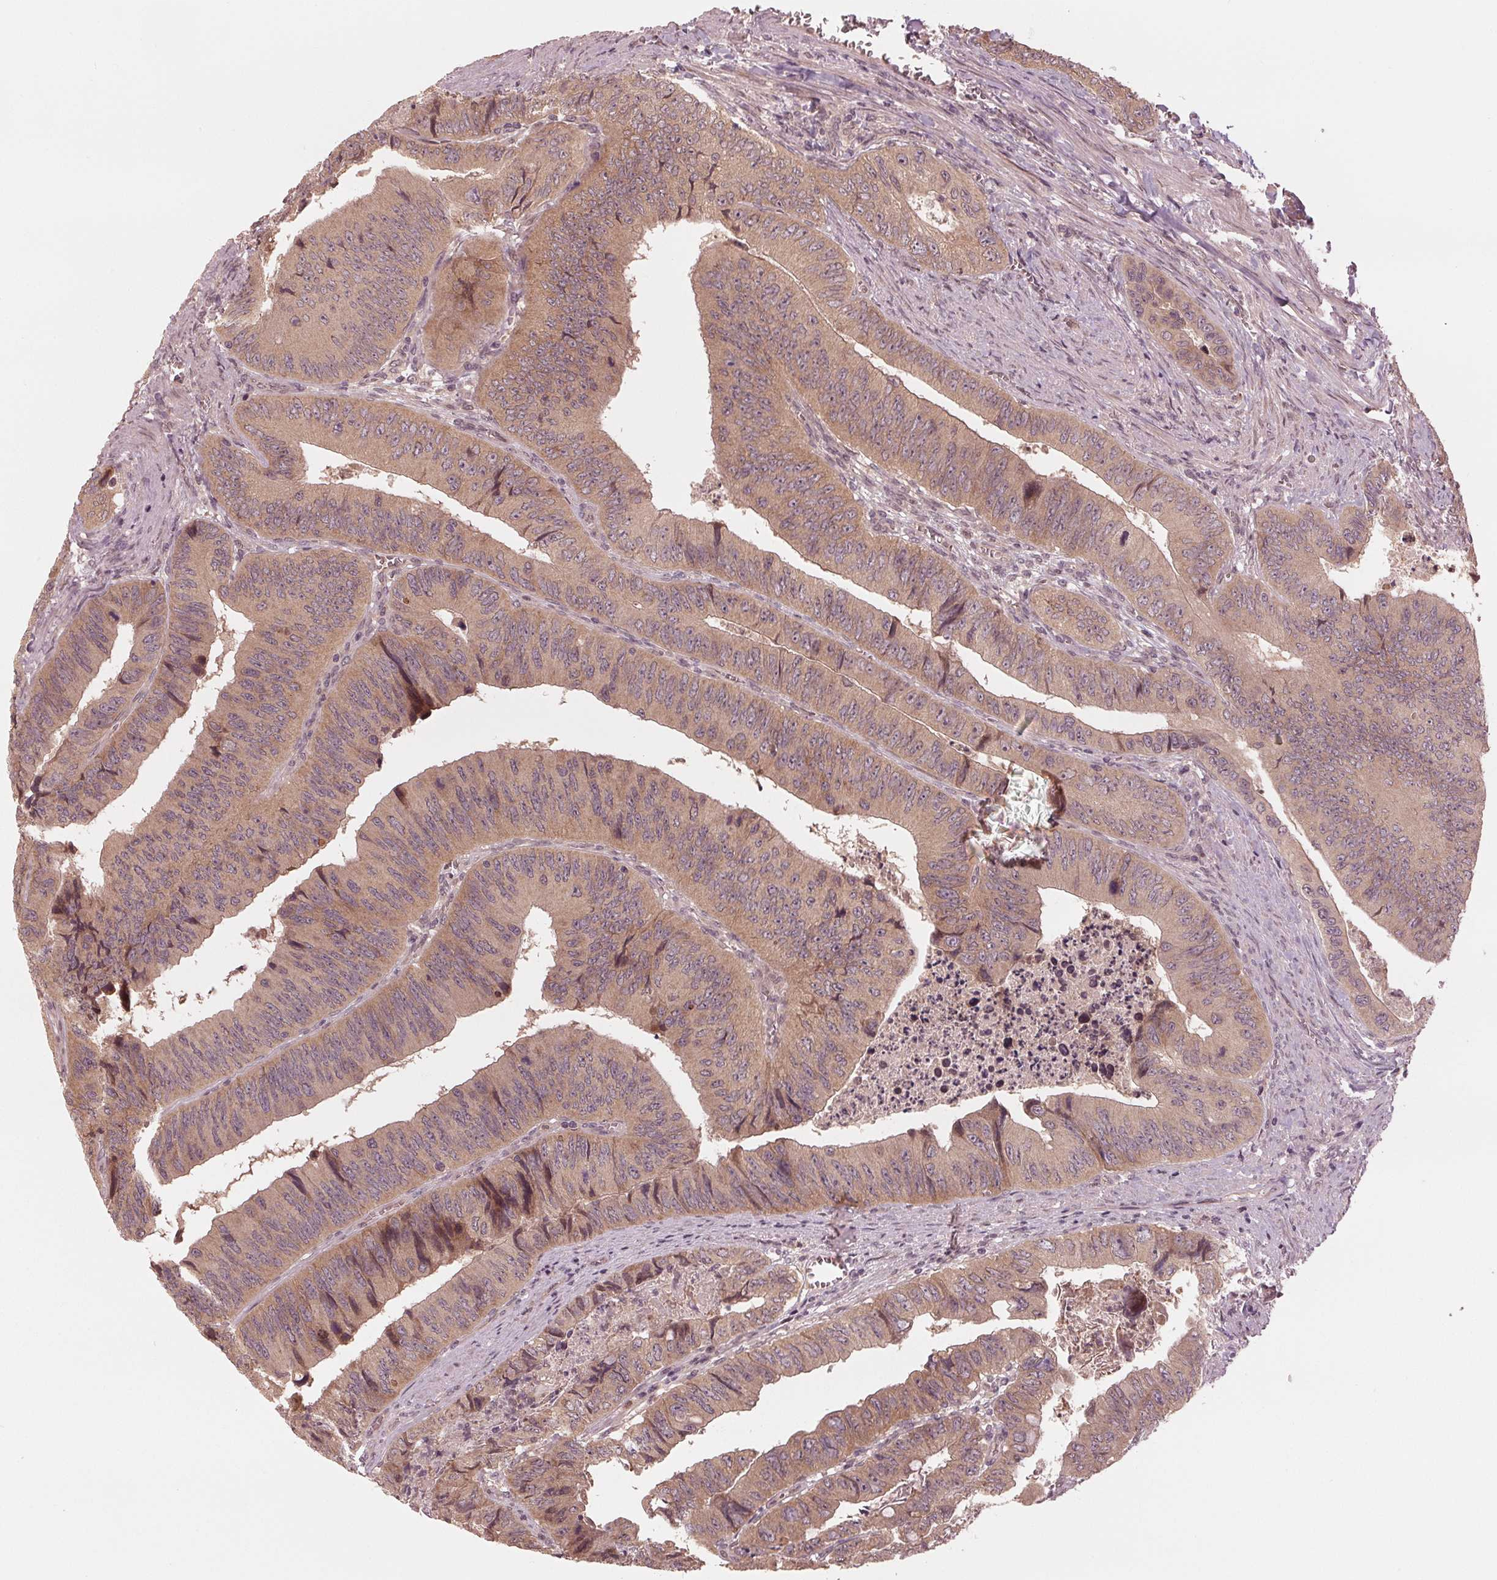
{"staining": {"intensity": "moderate", "quantity": ">75%", "location": "cytoplasmic/membranous"}, "tissue": "colorectal cancer", "cell_type": "Tumor cells", "image_type": "cancer", "snomed": [{"axis": "morphology", "description": "Adenocarcinoma, NOS"}, {"axis": "topography", "description": "Colon"}], "caption": "The photomicrograph exhibits staining of colorectal cancer, revealing moderate cytoplasmic/membranous protein positivity (brown color) within tumor cells.", "gene": "ZNF471", "patient": {"sex": "female", "age": 84}}